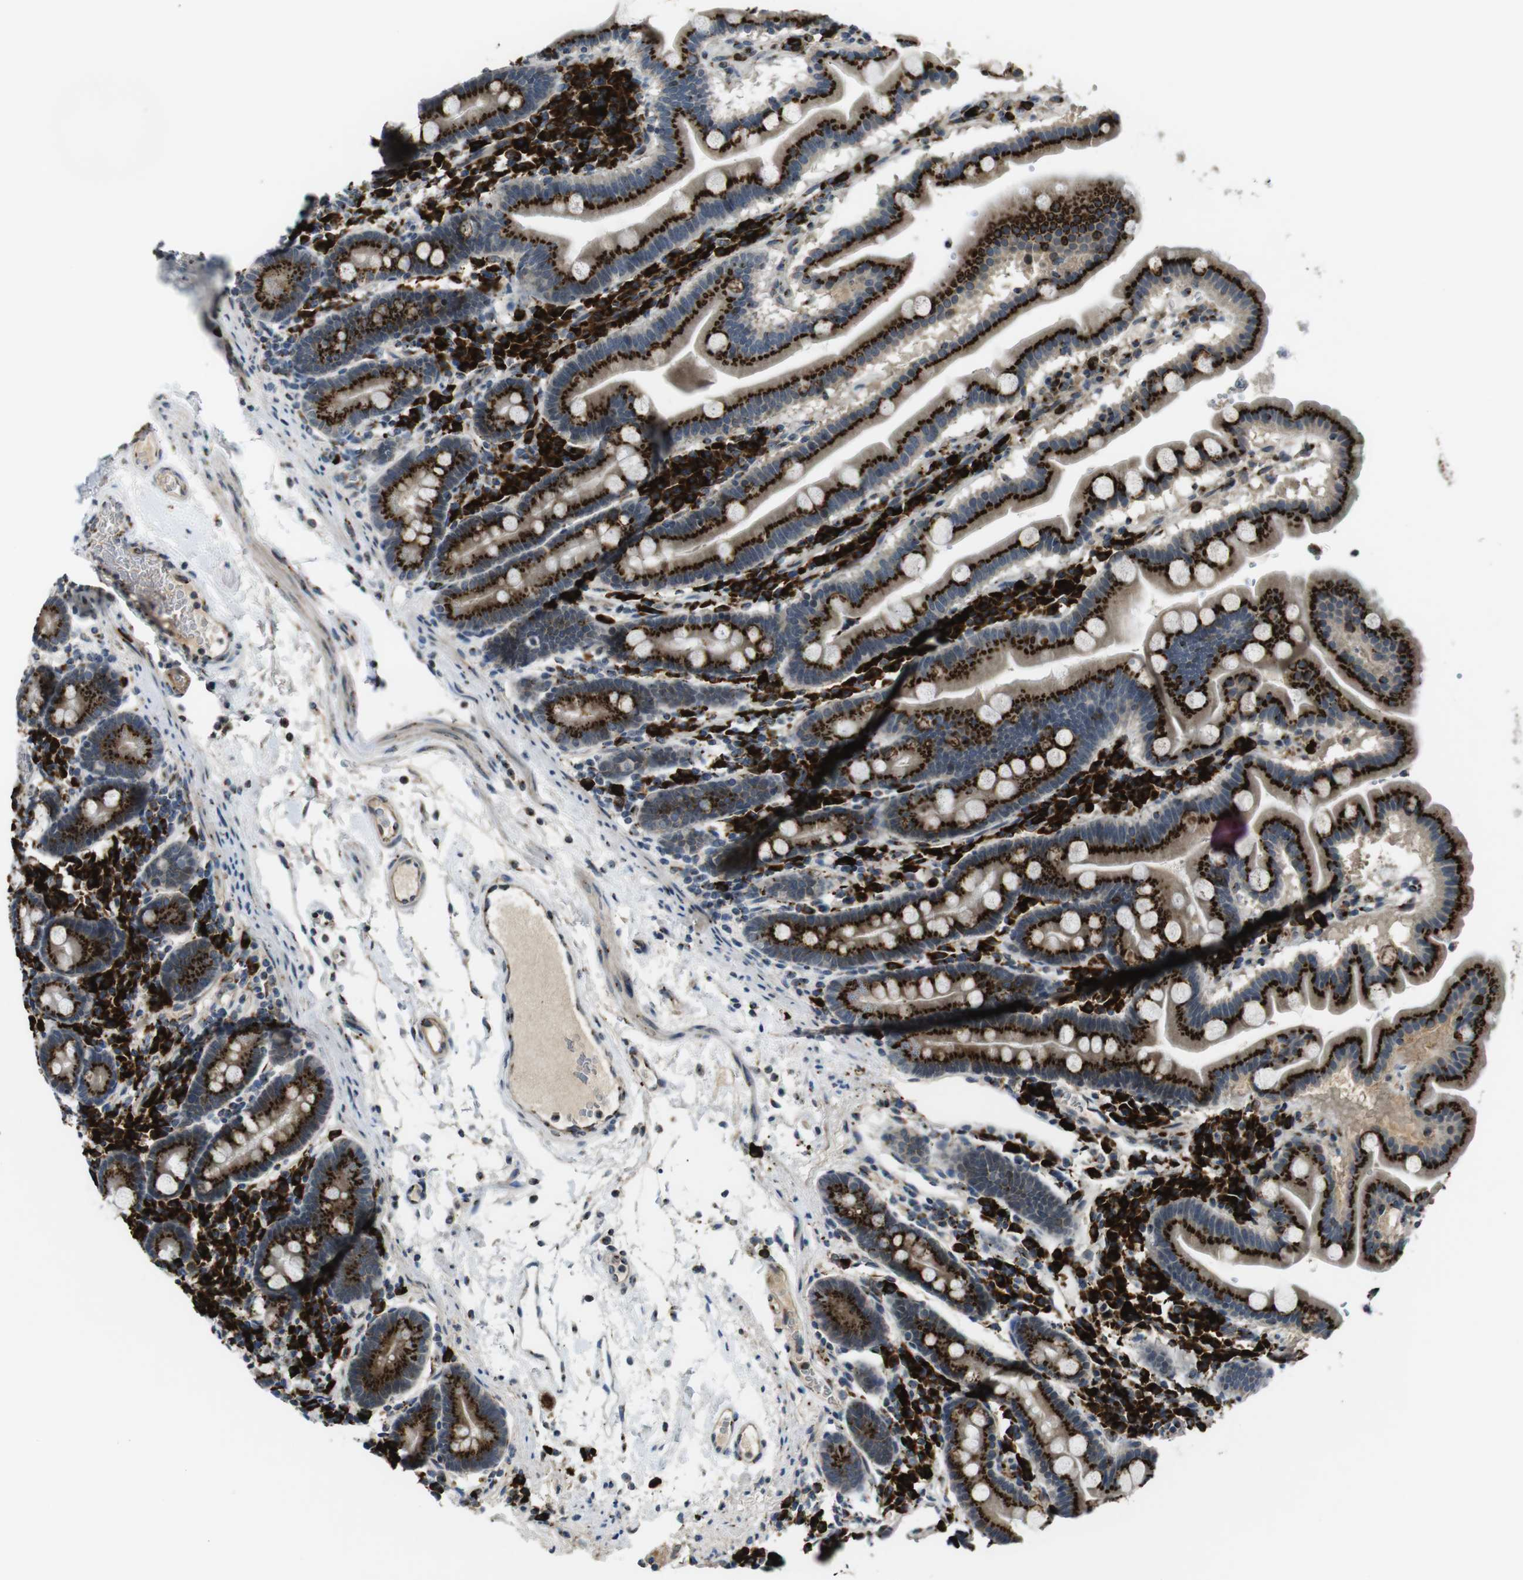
{"staining": {"intensity": "strong", "quantity": ">75%", "location": "cytoplasmic/membranous"}, "tissue": "duodenum", "cell_type": "Glandular cells", "image_type": "normal", "snomed": [{"axis": "morphology", "description": "Normal tissue, NOS"}, {"axis": "topography", "description": "Duodenum"}], "caption": "Immunohistochemistry (IHC) (DAB (3,3'-diaminobenzidine)) staining of unremarkable duodenum displays strong cytoplasmic/membranous protein staining in about >75% of glandular cells. Ihc stains the protein of interest in brown and the nuclei are stained blue.", "gene": "ZFPL1", "patient": {"sex": "male", "age": 50}}